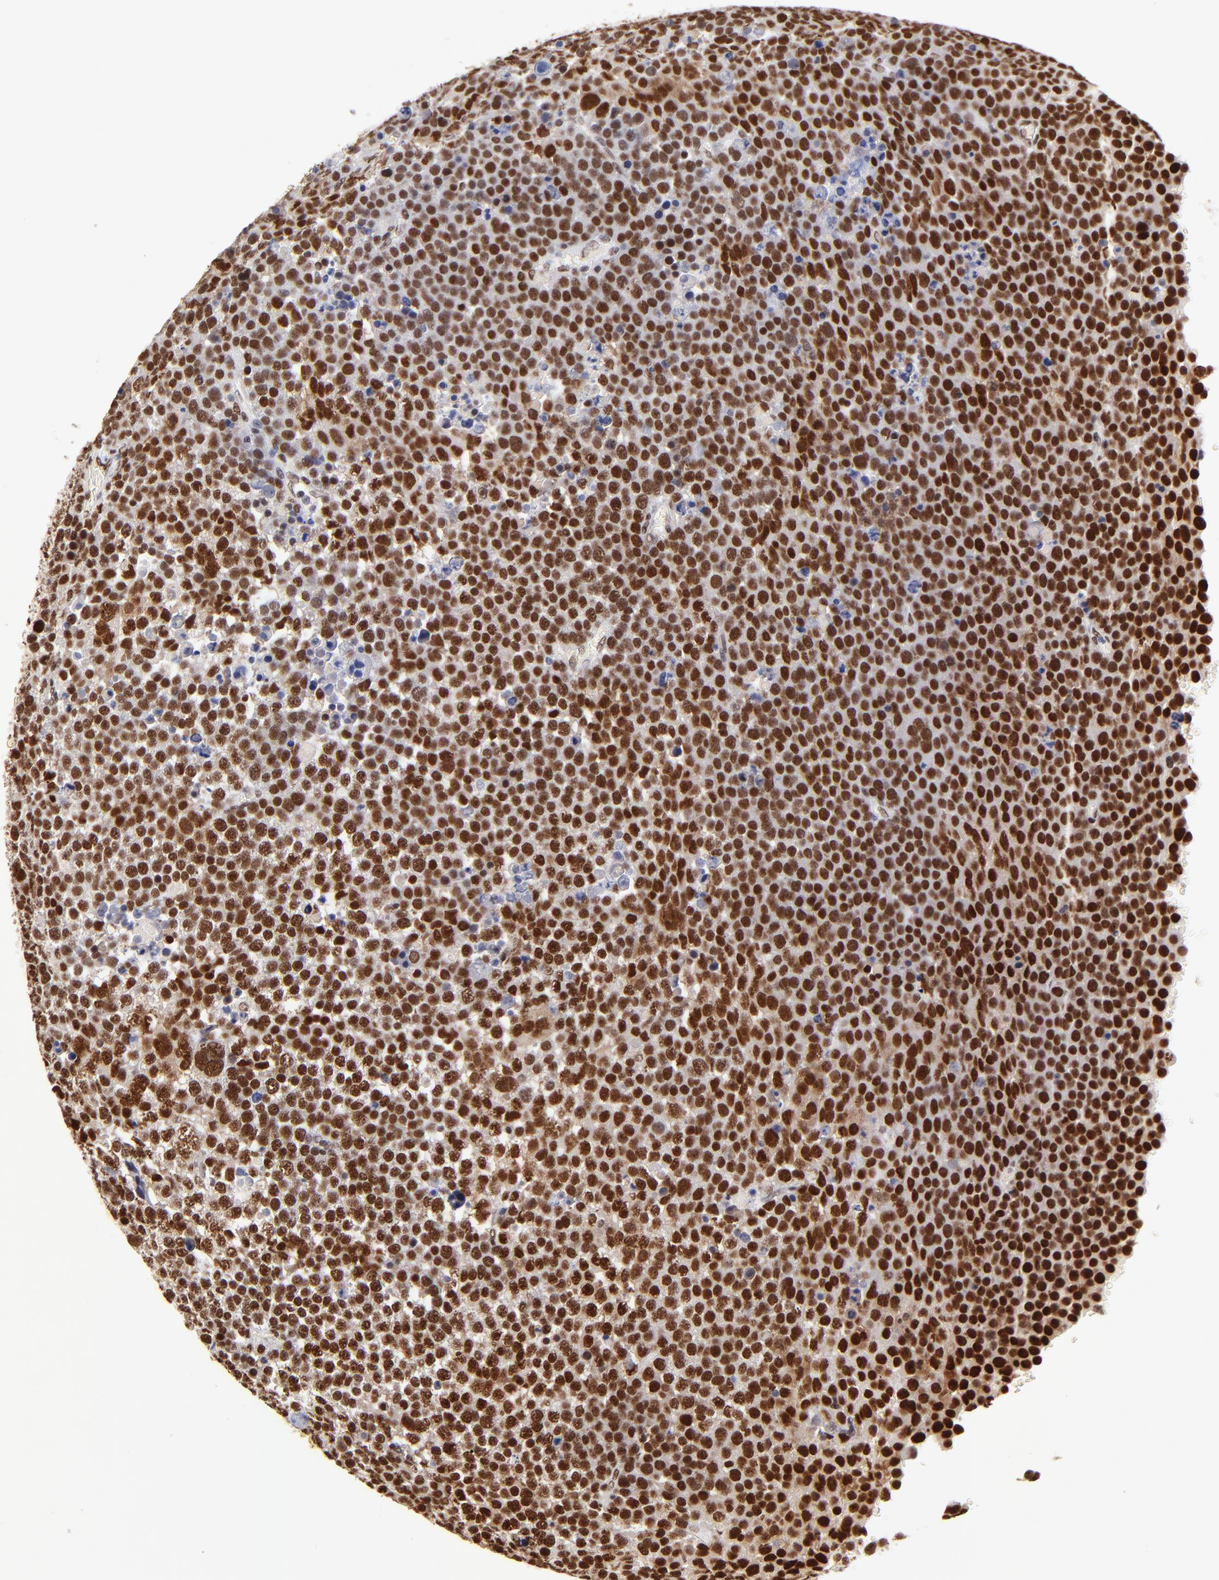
{"staining": {"intensity": "strong", "quantity": ">75%", "location": "nuclear"}, "tissue": "testis cancer", "cell_type": "Tumor cells", "image_type": "cancer", "snomed": [{"axis": "morphology", "description": "Seminoma, NOS"}, {"axis": "topography", "description": "Testis"}], "caption": "Protein expression analysis of human testis cancer reveals strong nuclear expression in approximately >75% of tumor cells. Immunohistochemistry (ihc) stains the protein of interest in brown and the nuclei are stained blue.", "gene": "ZMYM3", "patient": {"sex": "male", "age": 71}}